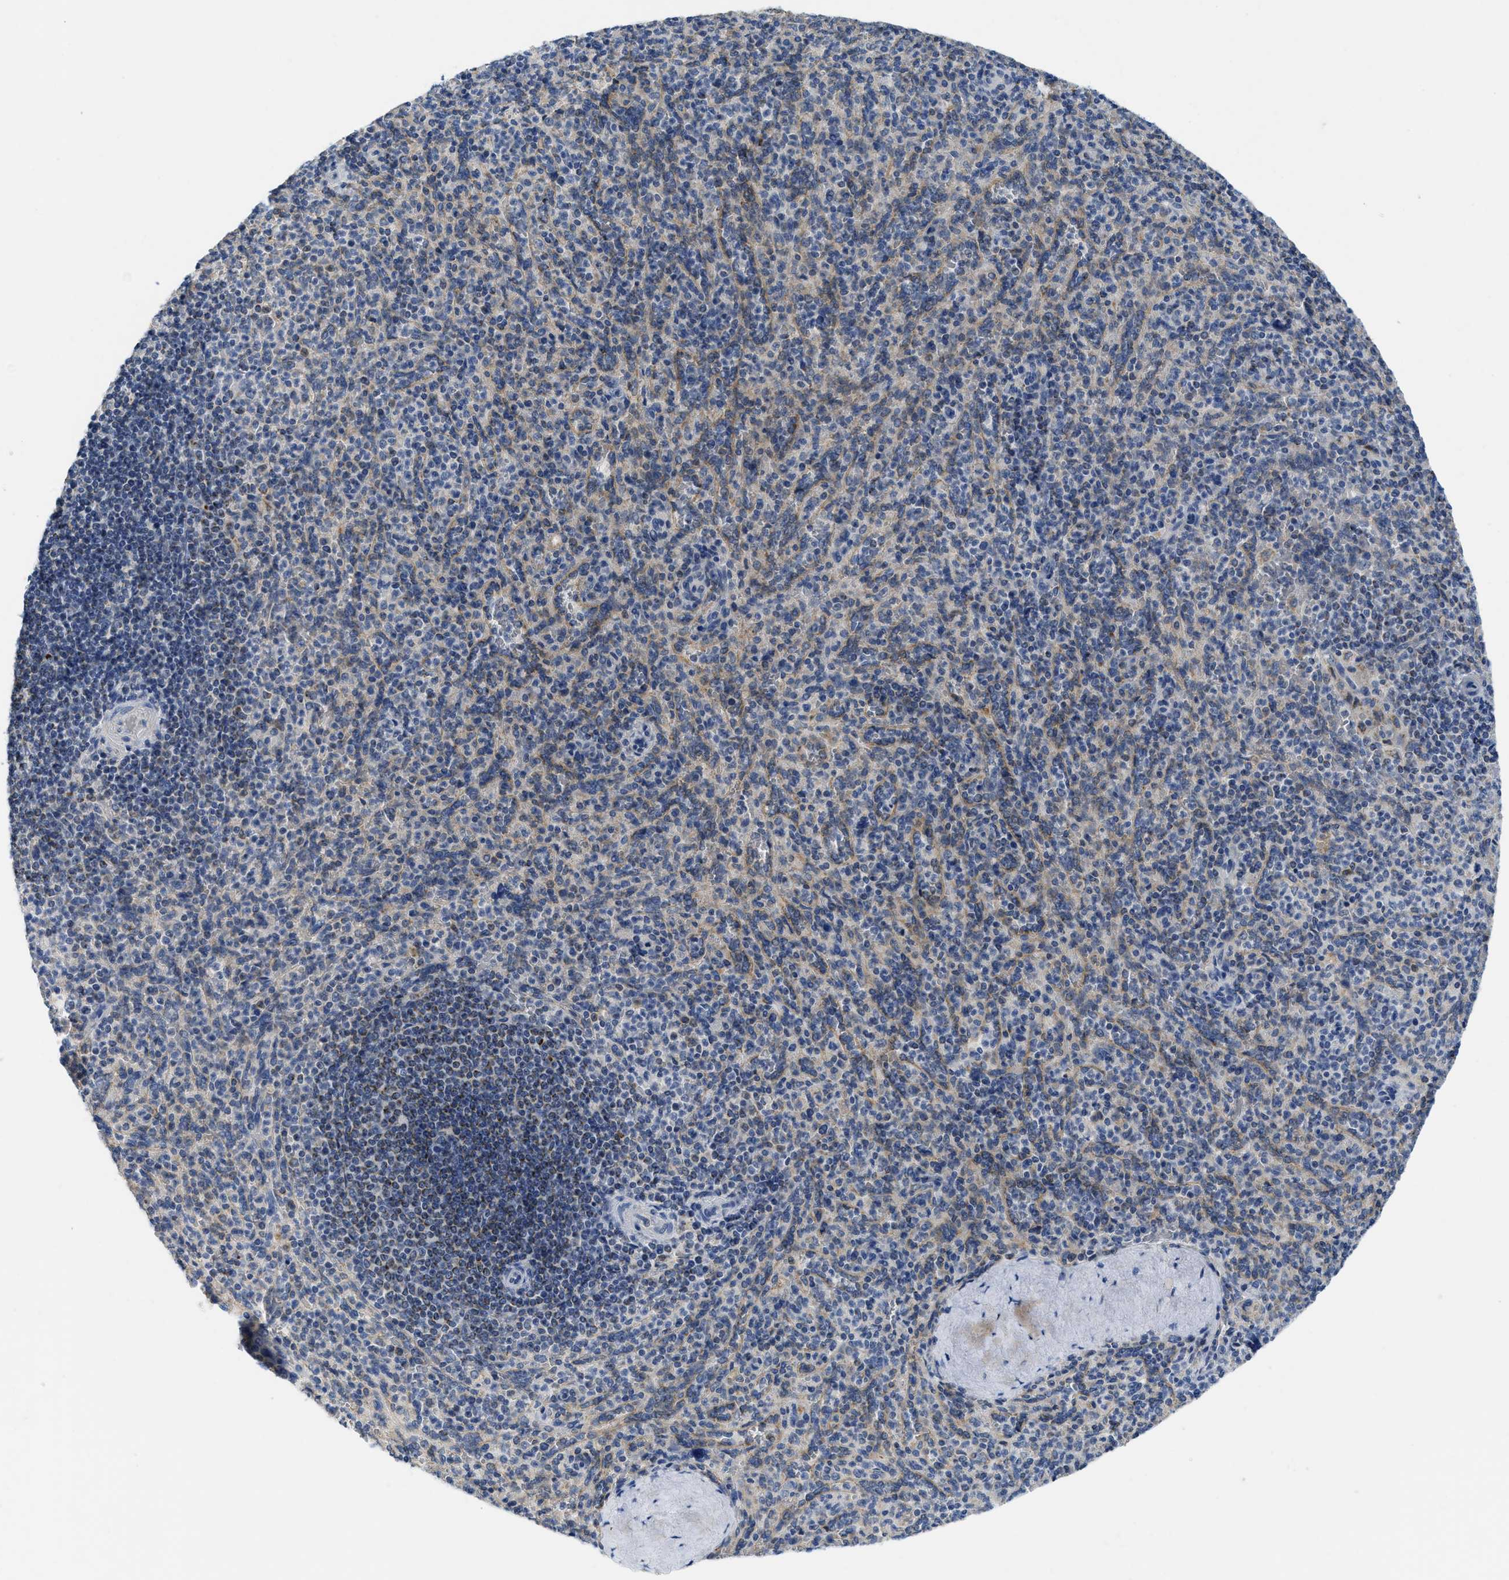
{"staining": {"intensity": "negative", "quantity": "none", "location": "none"}, "tissue": "spleen", "cell_type": "Cells in red pulp", "image_type": "normal", "snomed": [{"axis": "morphology", "description": "Normal tissue, NOS"}, {"axis": "topography", "description": "Spleen"}], "caption": "An immunohistochemistry (IHC) photomicrograph of normal spleen is shown. There is no staining in cells in red pulp of spleen.", "gene": "GATD3", "patient": {"sex": "male", "age": 36}}